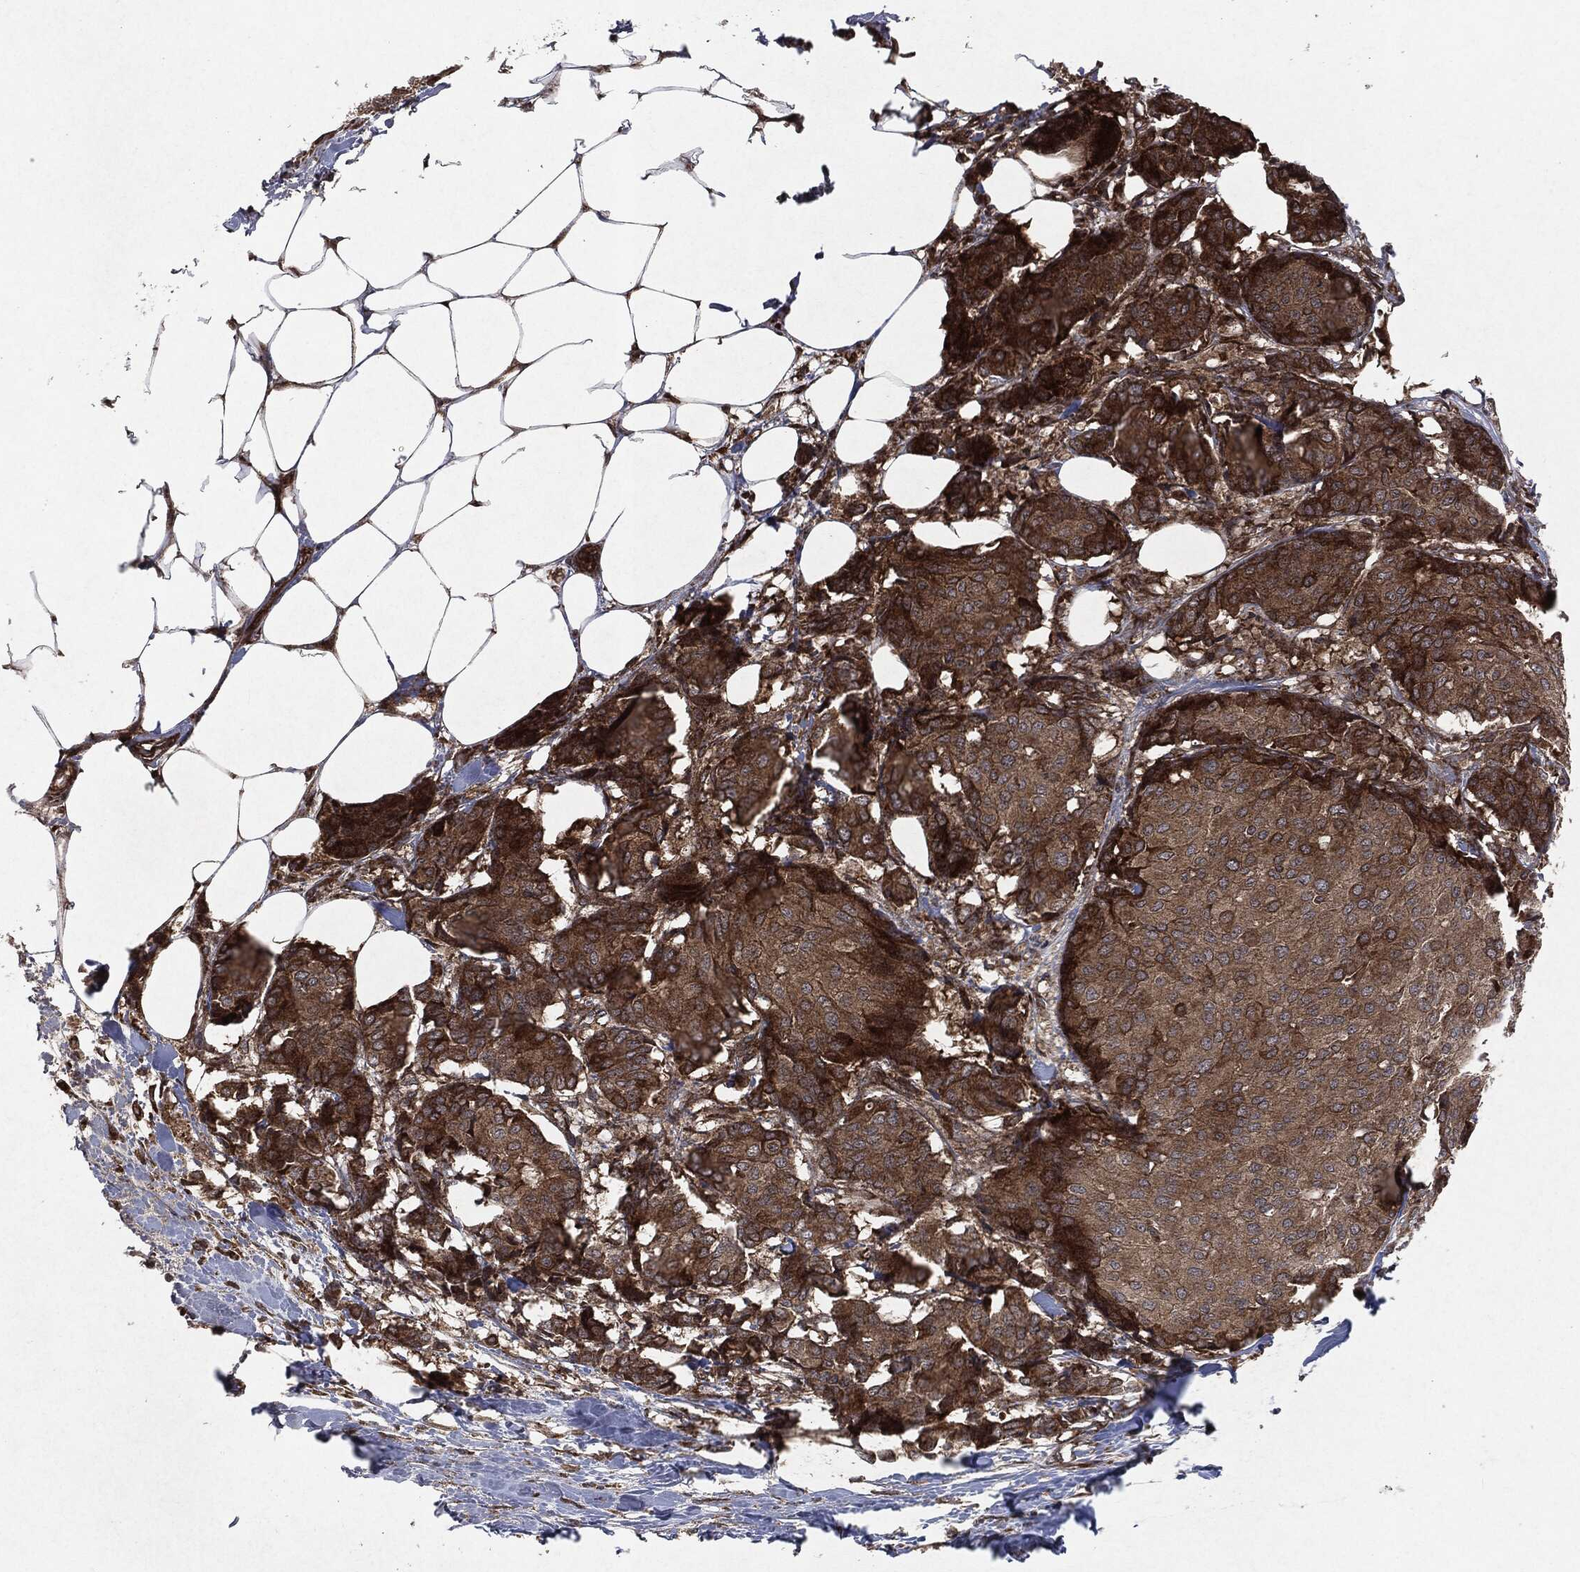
{"staining": {"intensity": "moderate", "quantity": ">75%", "location": "cytoplasmic/membranous"}, "tissue": "breast cancer", "cell_type": "Tumor cells", "image_type": "cancer", "snomed": [{"axis": "morphology", "description": "Duct carcinoma"}, {"axis": "topography", "description": "Breast"}], "caption": "Protein expression by IHC demonstrates moderate cytoplasmic/membranous expression in approximately >75% of tumor cells in breast cancer (intraductal carcinoma).", "gene": "RAF1", "patient": {"sex": "female", "age": 75}}